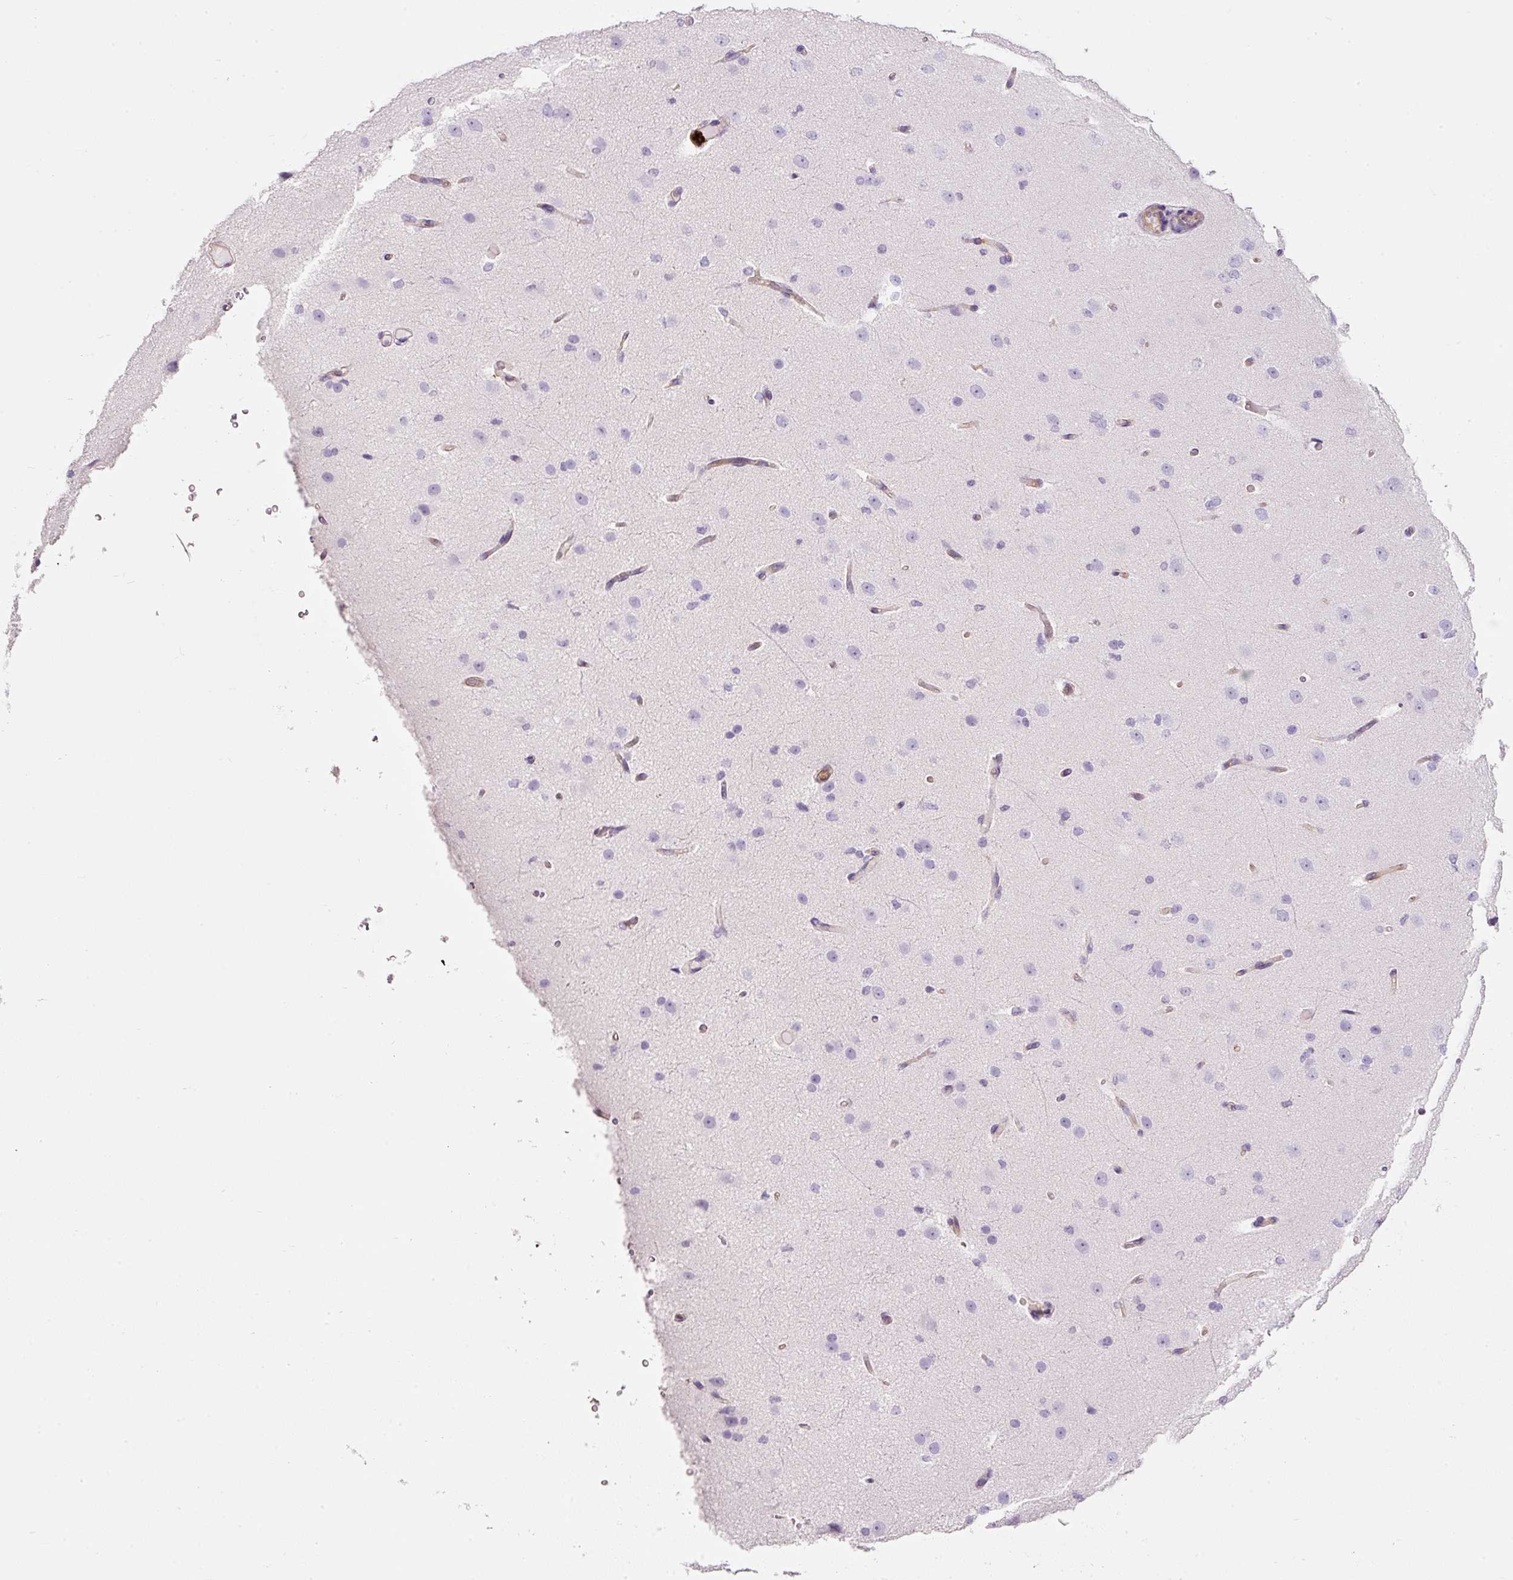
{"staining": {"intensity": "weak", "quantity": "25%-75%", "location": "cytoplasmic/membranous"}, "tissue": "cerebral cortex", "cell_type": "Endothelial cells", "image_type": "normal", "snomed": [{"axis": "morphology", "description": "Normal tissue, NOS"}, {"axis": "morphology", "description": "Inflammation, NOS"}, {"axis": "topography", "description": "Cerebral cortex"}], "caption": "This micrograph reveals immunohistochemistry staining of benign human cerebral cortex, with low weak cytoplasmic/membranous expression in approximately 25%-75% of endothelial cells.", "gene": "MAP3K3", "patient": {"sex": "male", "age": 6}}